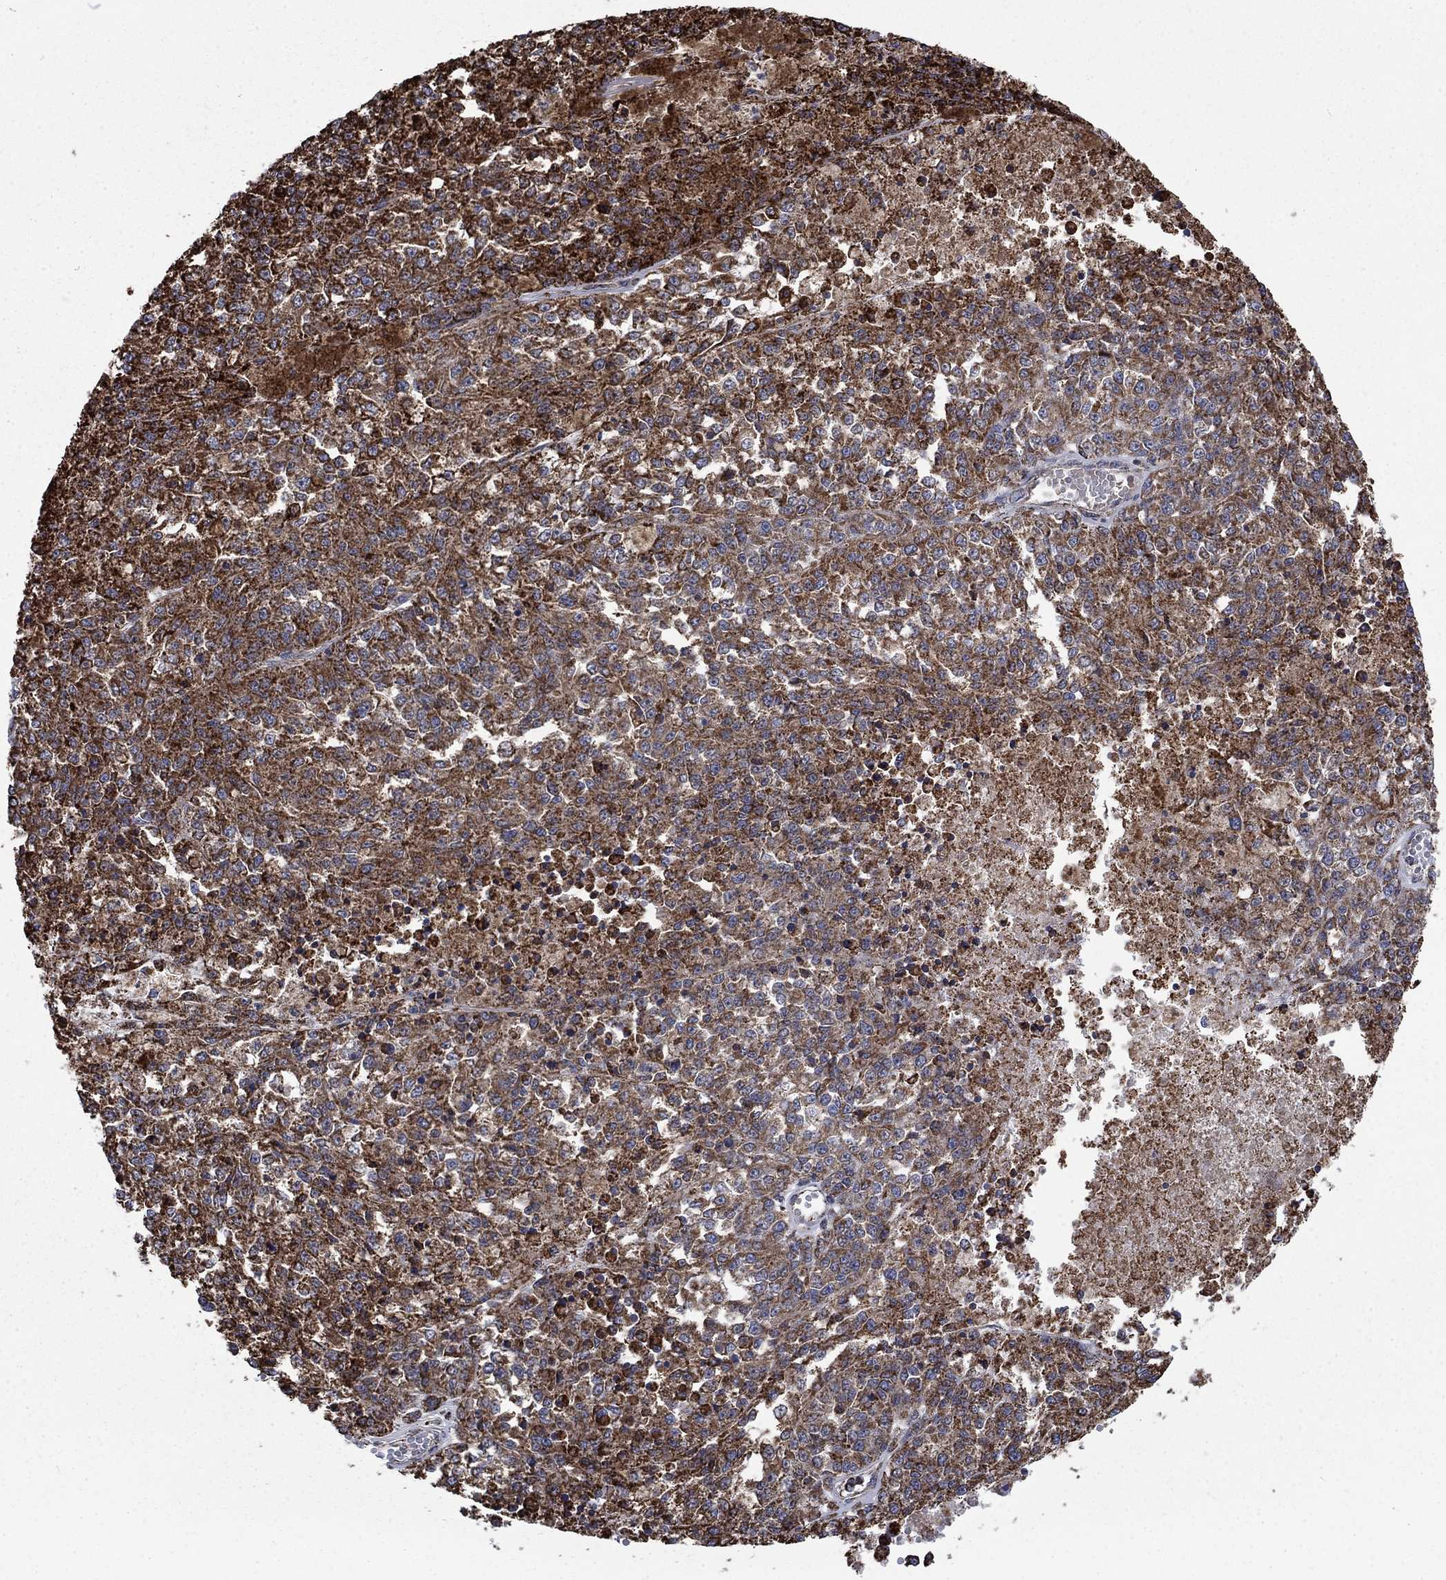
{"staining": {"intensity": "strong", "quantity": ">75%", "location": "cytoplasmic/membranous"}, "tissue": "melanoma", "cell_type": "Tumor cells", "image_type": "cancer", "snomed": [{"axis": "morphology", "description": "Malignant melanoma, Metastatic site"}, {"axis": "topography", "description": "Lymph node"}], "caption": "Immunohistochemistry (DAB (3,3'-diaminobenzidine)) staining of melanoma displays strong cytoplasmic/membranous protein expression in approximately >75% of tumor cells. (Stains: DAB (3,3'-diaminobenzidine) in brown, nuclei in blue, Microscopy: brightfield microscopy at high magnification).", "gene": "MOAP1", "patient": {"sex": "female", "age": 64}}